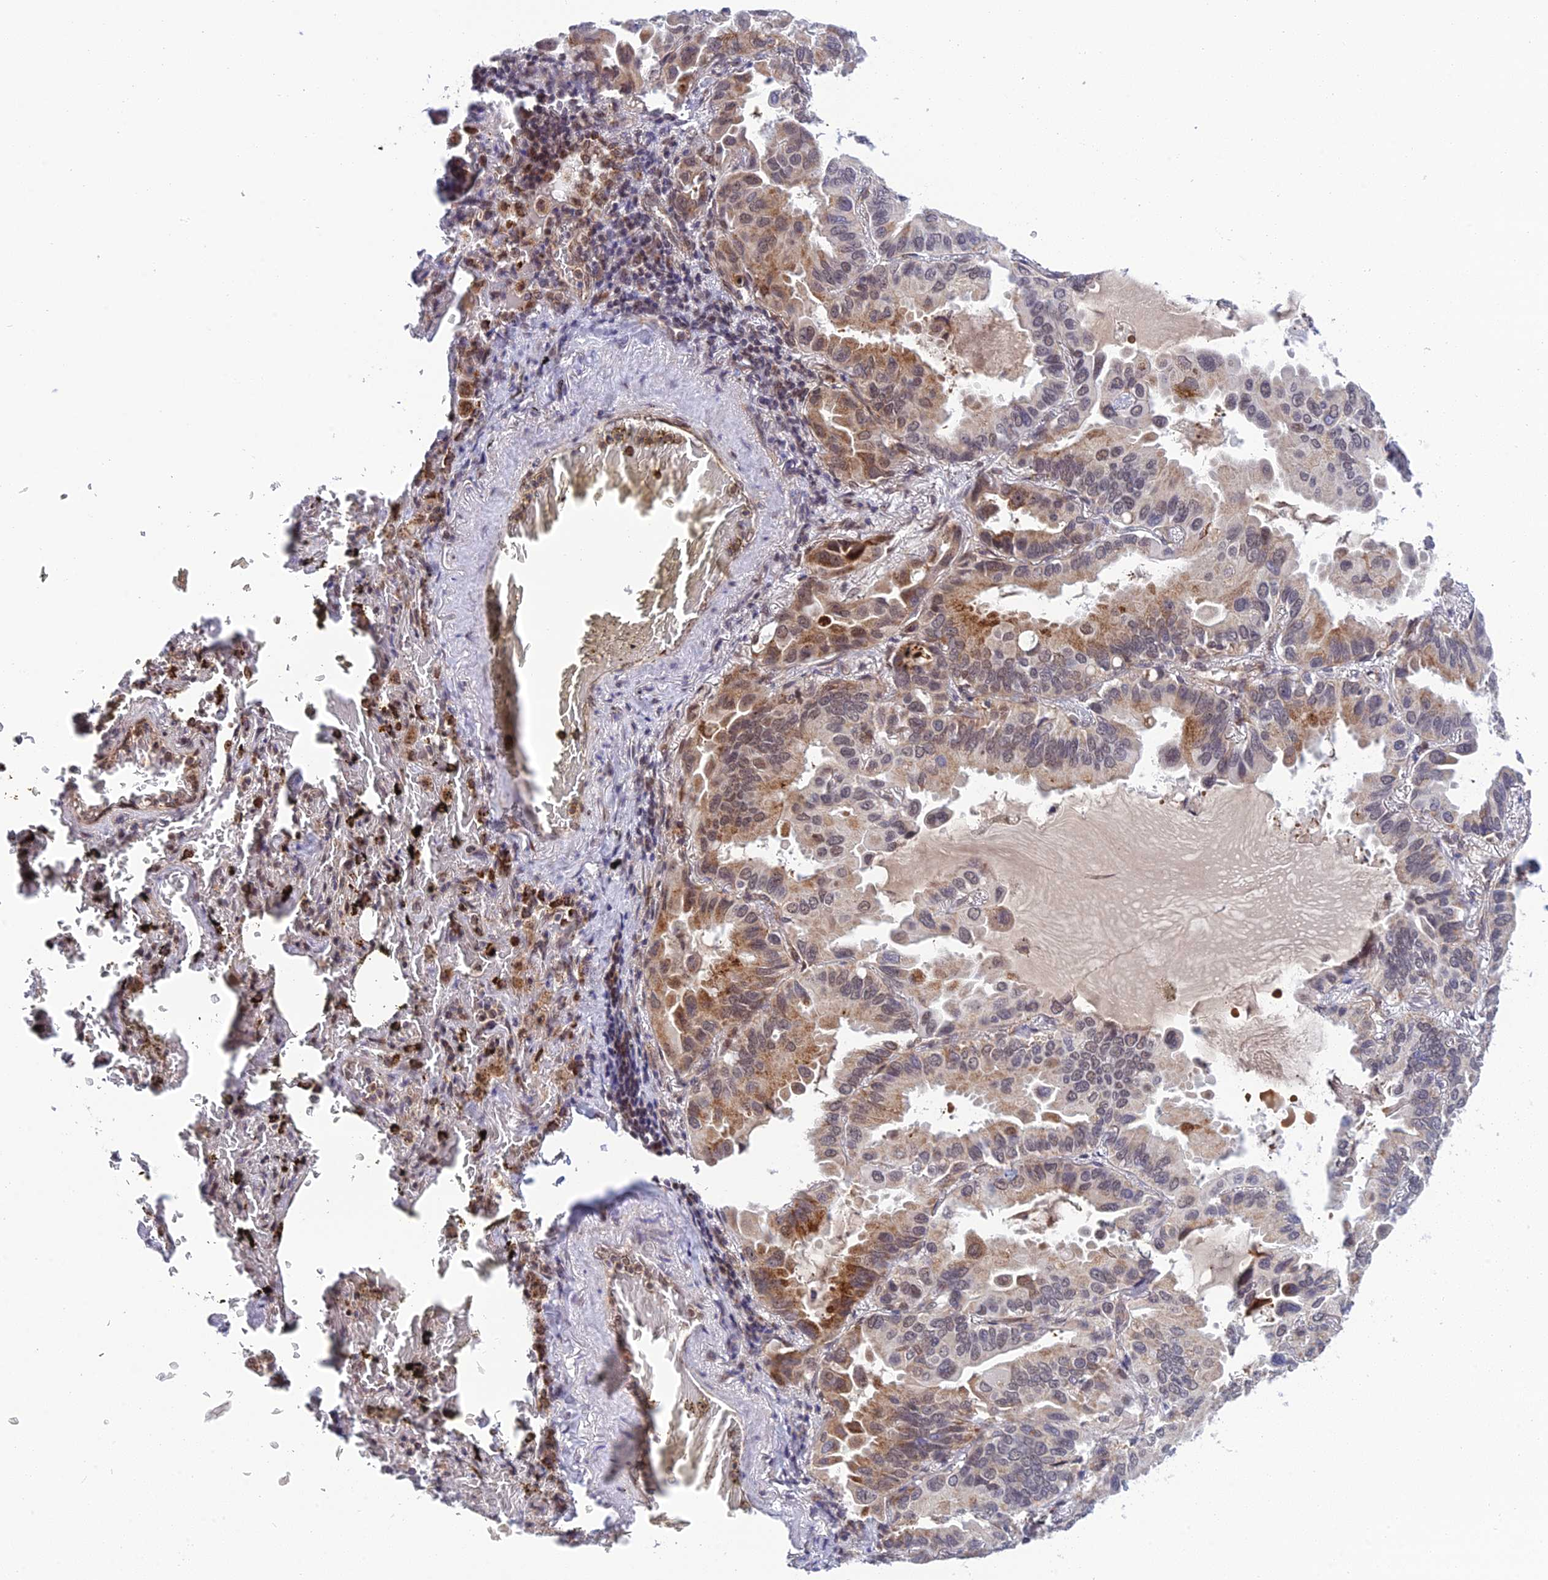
{"staining": {"intensity": "moderate", "quantity": "25%-75%", "location": "cytoplasmic/membranous,nuclear"}, "tissue": "lung cancer", "cell_type": "Tumor cells", "image_type": "cancer", "snomed": [{"axis": "morphology", "description": "Adenocarcinoma, NOS"}, {"axis": "topography", "description": "Lung"}], "caption": "Immunohistochemistry image of lung adenocarcinoma stained for a protein (brown), which displays medium levels of moderate cytoplasmic/membranous and nuclear positivity in about 25%-75% of tumor cells.", "gene": "REXO1", "patient": {"sex": "male", "age": 64}}